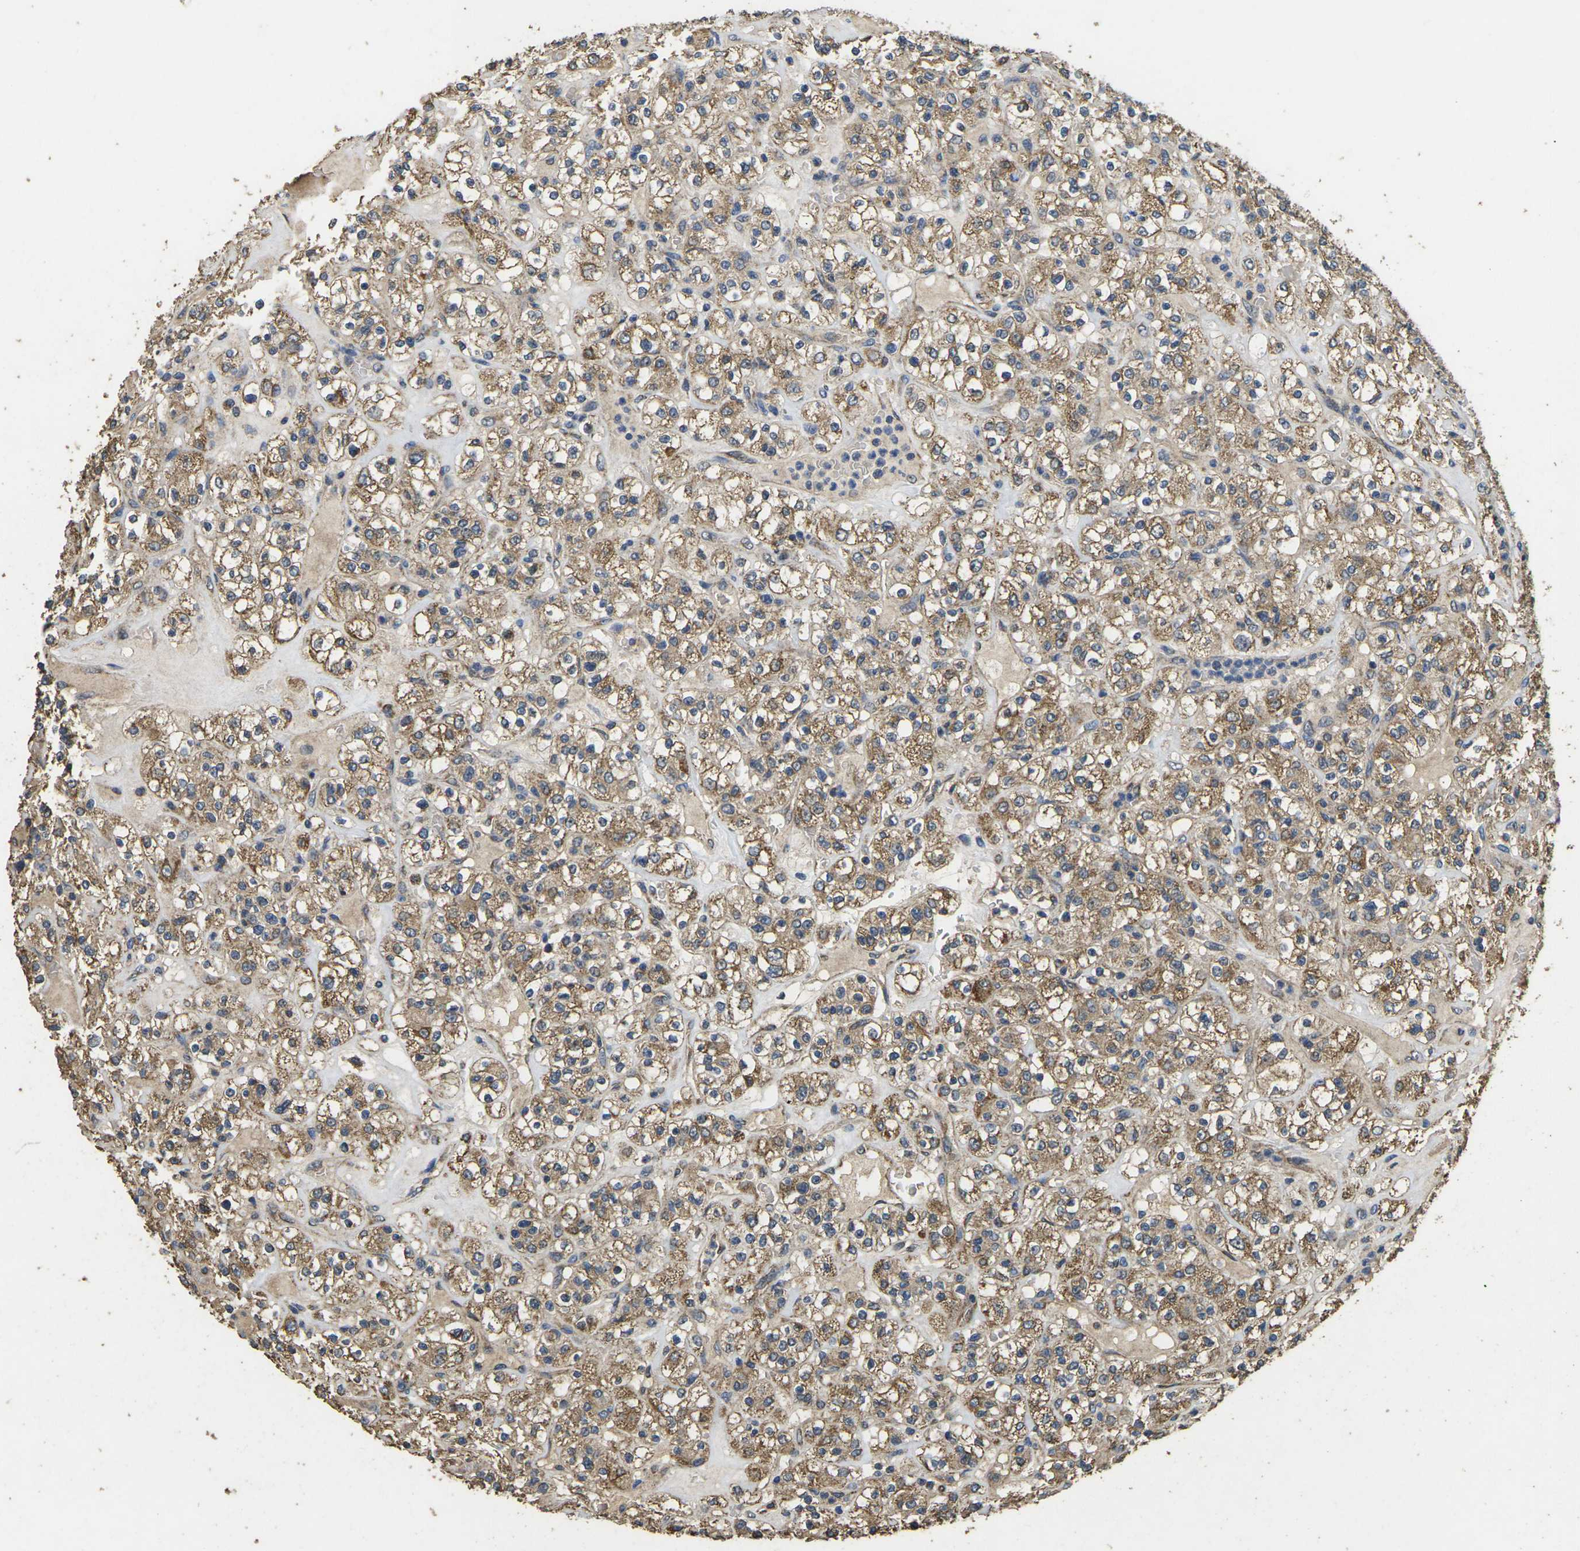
{"staining": {"intensity": "moderate", "quantity": ">75%", "location": "cytoplasmic/membranous"}, "tissue": "renal cancer", "cell_type": "Tumor cells", "image_type": "cancer", "snomed": [{"axis": "morphology", "description": "Normal tissue, NOS"}, {"axis": "morphology", "description": "Adenocarcinoma, NOS"}, {"axis": "topography", "description": "Kidney"}], "caption": "Immunohistochemistry (IHC) image of human renal cancer (adenocarcinoma) stained for a protein (brown), which shows medium levels of moderate cytoplasmic/membranous staining in approximately >75% of tumor cells.", "gene": "MAPK11", "patient": {"sex": "female", "age": 72}}